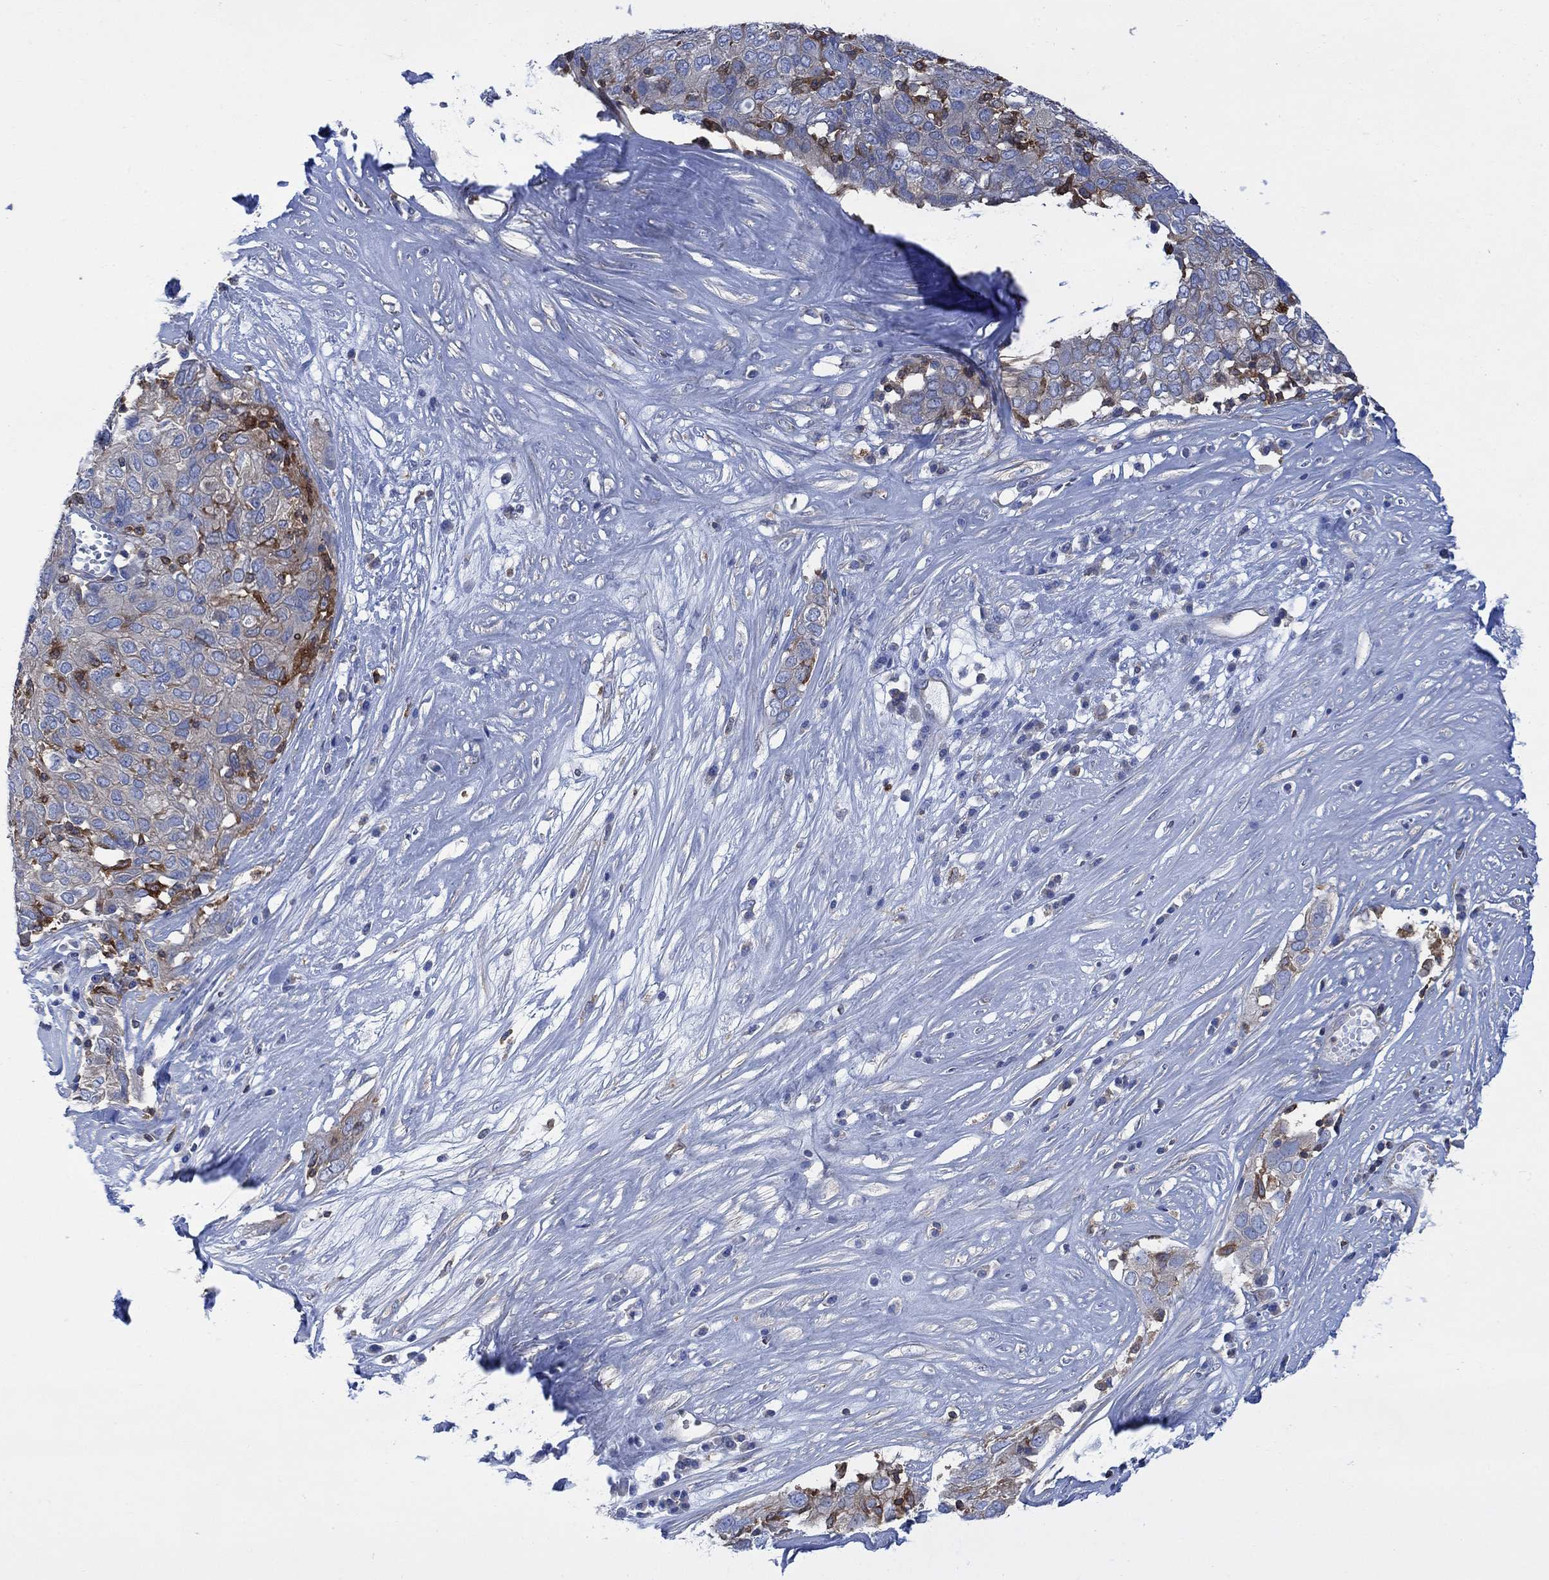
{"staining": {"intensity": "negative", "quantity": "none", "location": "none"}, "tissue": "ovarian cancer", "cell_type": "Tumor cells", "image_type": "cancer", "snomed": [{"axis": "morphology", "description": "Carcinoma, endometroid"}, {"axis": "topography", "description": "Ovary"}], "caption": "The immunohistochemistry (IHC) histopathology image has no significant staining in tumor cells of endometroid carcinoma (ovarian) tissue. (DAB (3,3'-diaminobenzidine) immunohistochemistry (IHC) visualized using brightfield microscopy, high magnification).", "gene": "GBP5", "patient": {"sex": "female", "age": 50}}